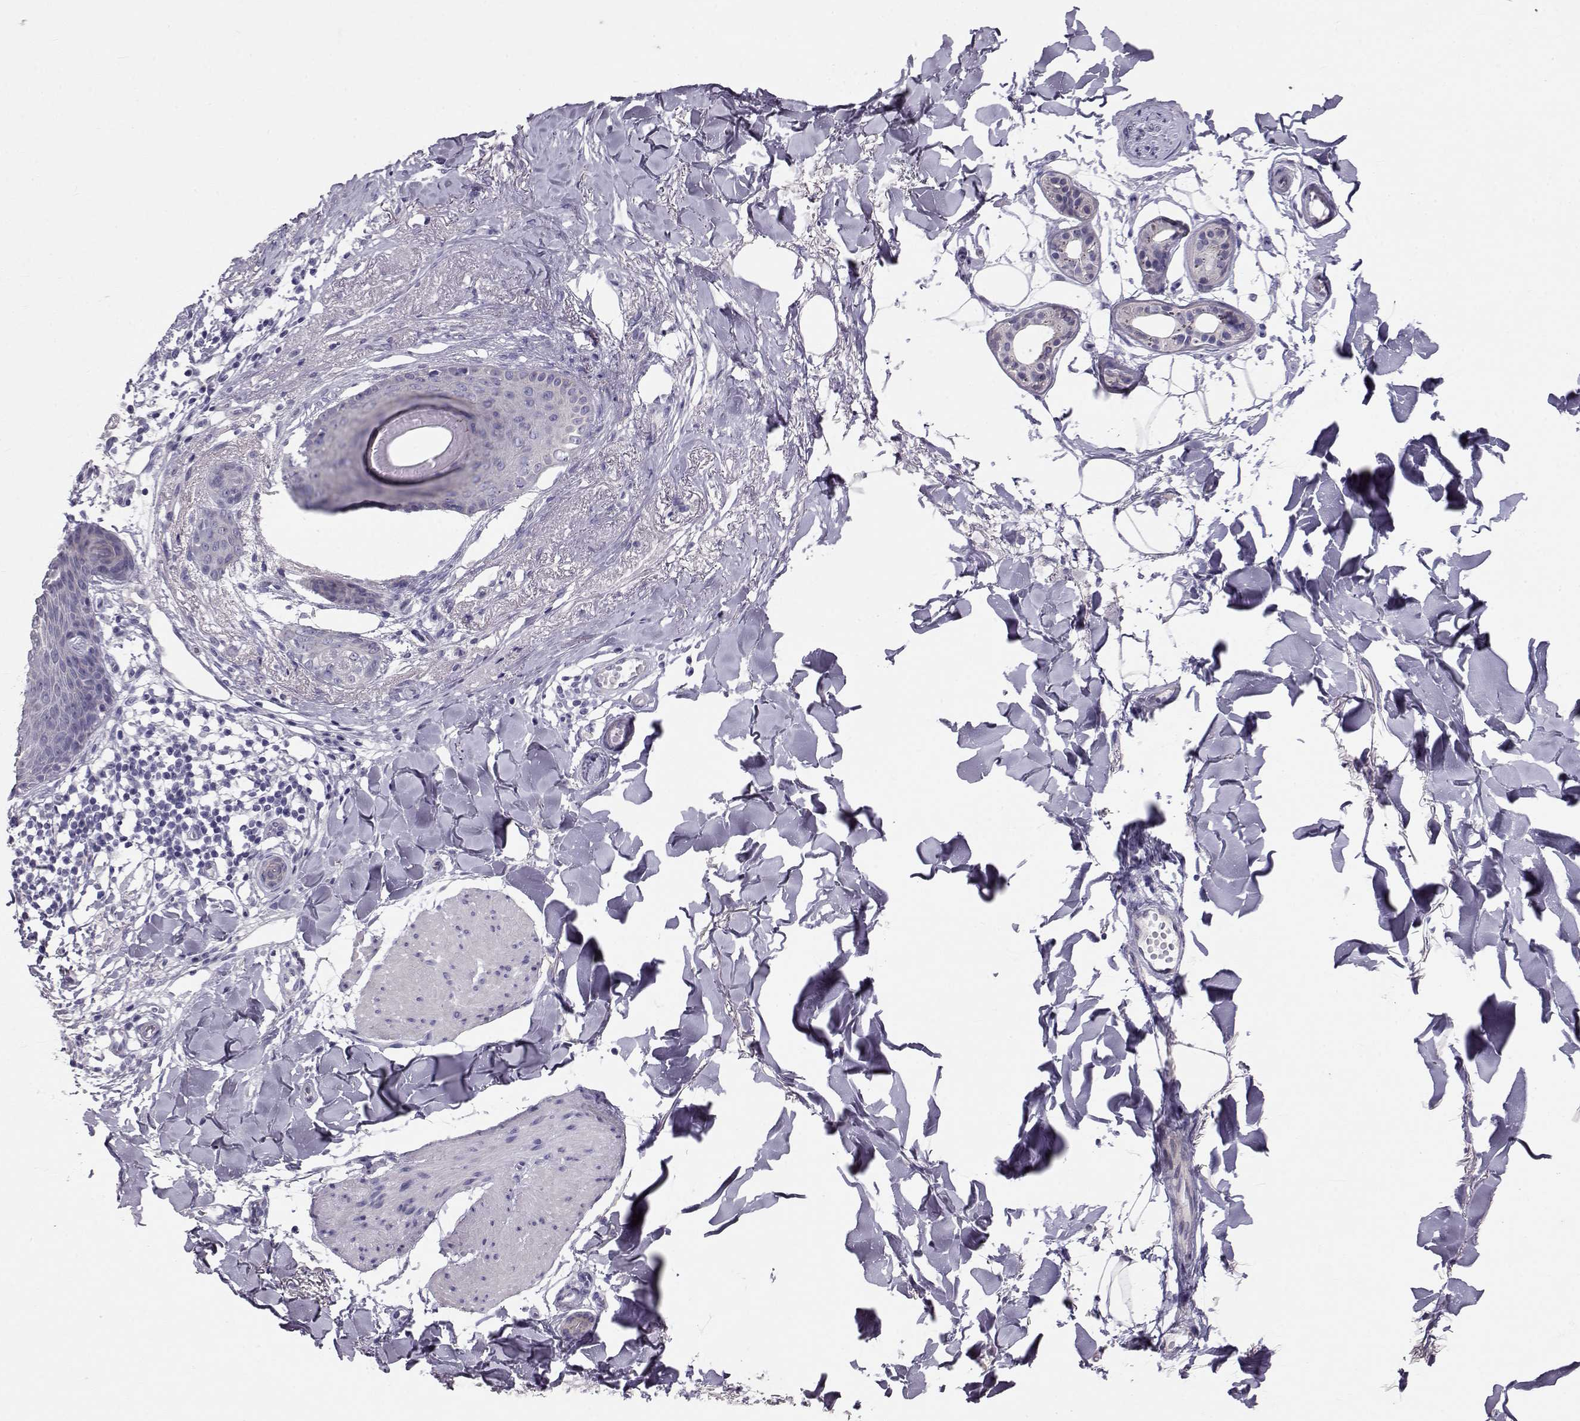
{"staining": {"intensity": "negative", "quantity": "none", "location": "none"}, "tissue": "skin cancer", "cell_type": "Tumor cells", "image_type": "cancer", "snomed": [{"axis": "morphology", "description": "Normal tissue, NOS"}, {"axis": "morphology", "description": "Basal cell carcinoma"}, {"axis": "topography", "description": "Skin"}], "caption": "A photomicrograph of skin basal cell carcinoma stained for a protein displays no brown staining in tumor cells.", "gene": "RD3", "patient": {"sex": "male", "age": 84}}